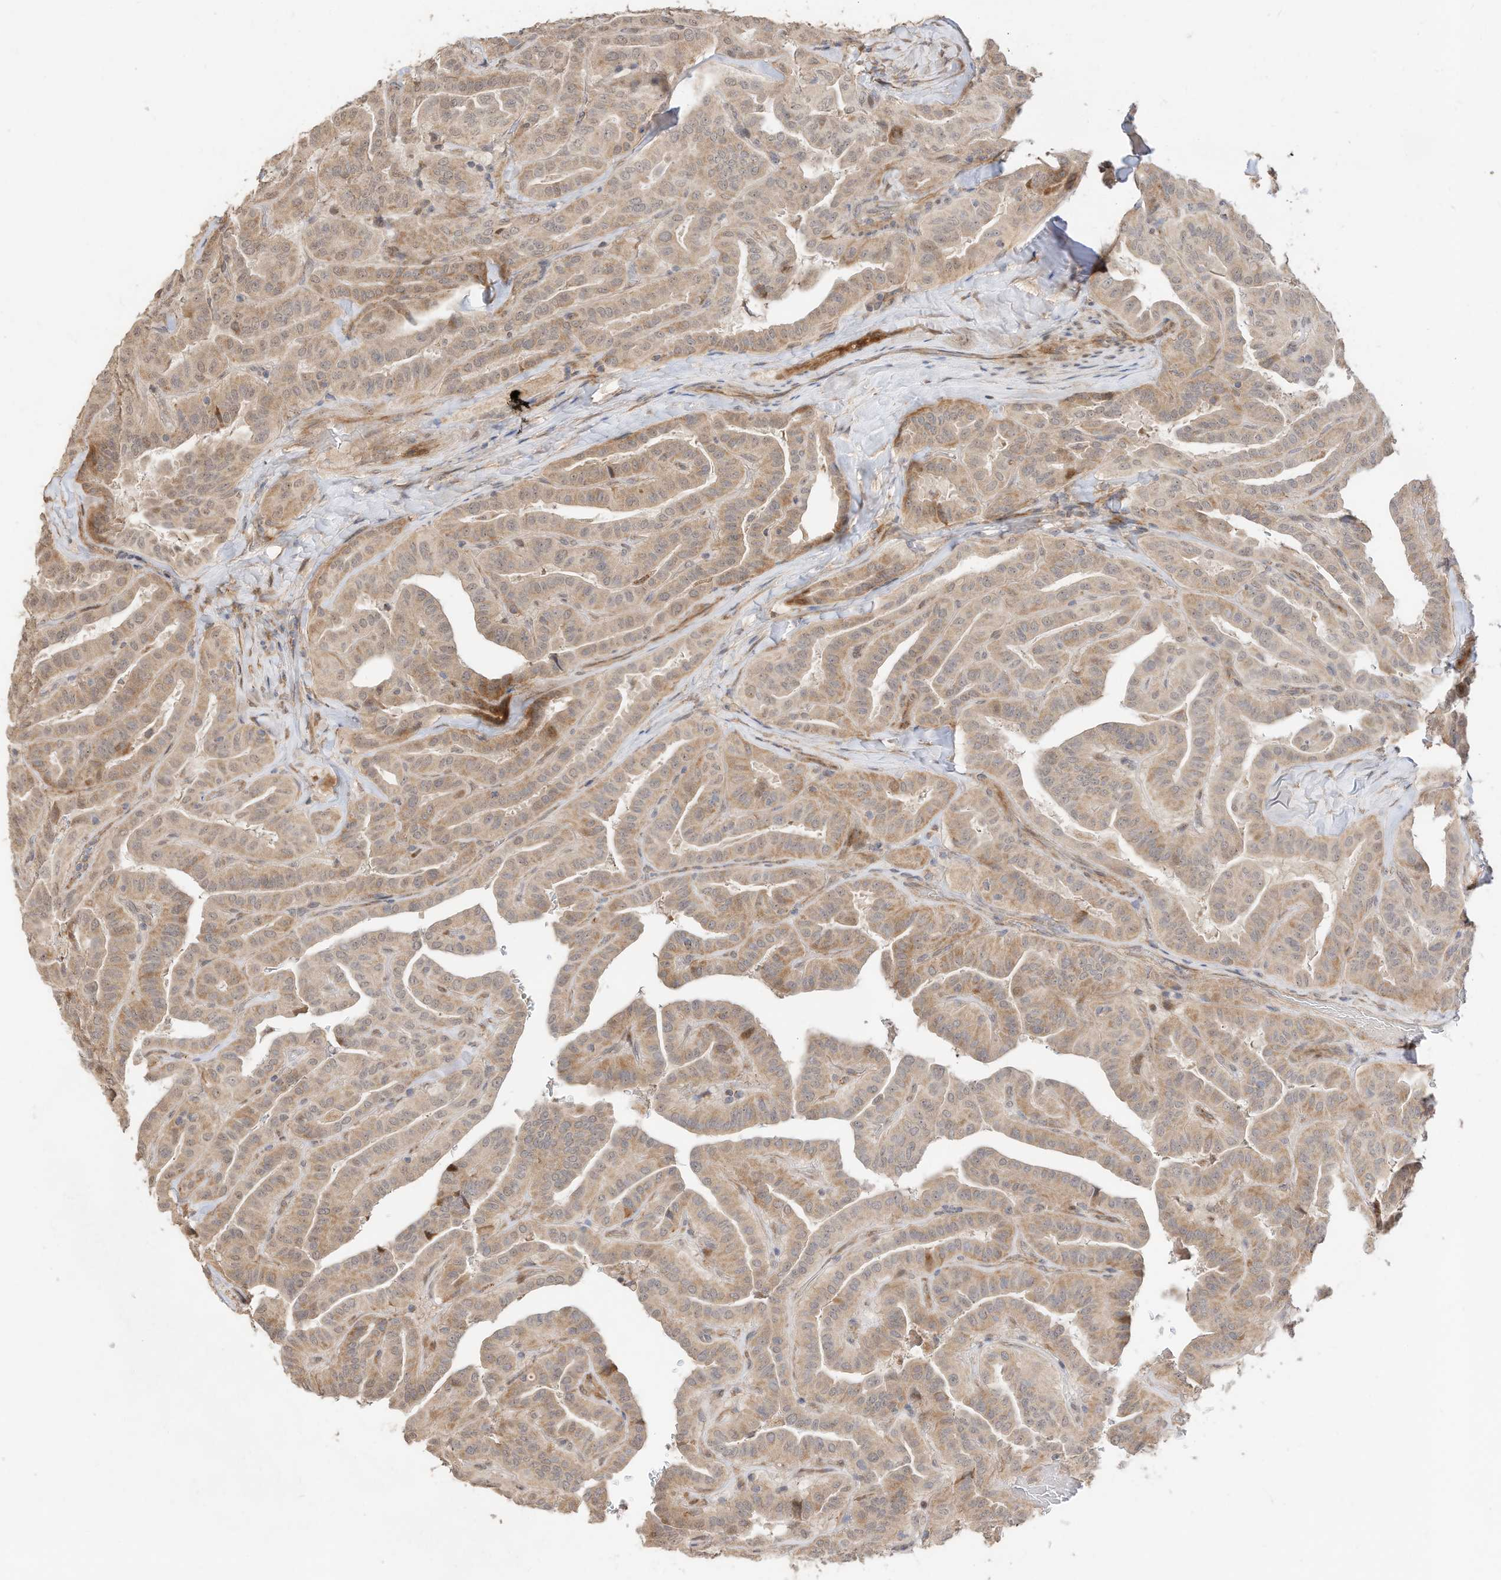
{"staining": {"intensity": "weak", "quantity": ">75%", "location": "cytoplasmic/membranous"}, "tissue": "thyroid cancer", "cell_type": "Tumor cells", "image_type": "cancer", "snomed": [{"axis": "morphology", "description": "Papillary adenocarcinoma, NOS"}, {"axis": "topography", "description": "Thyroid gland"}], "caption": "Approximately >75% of tumor cells in thyroid cancer show weak cytoplasmic/membranous protein staining as visualized by brown immunohistochemical staining.", "gene": "CAGE1", "patient": {"sex": "male", "age": 77}}